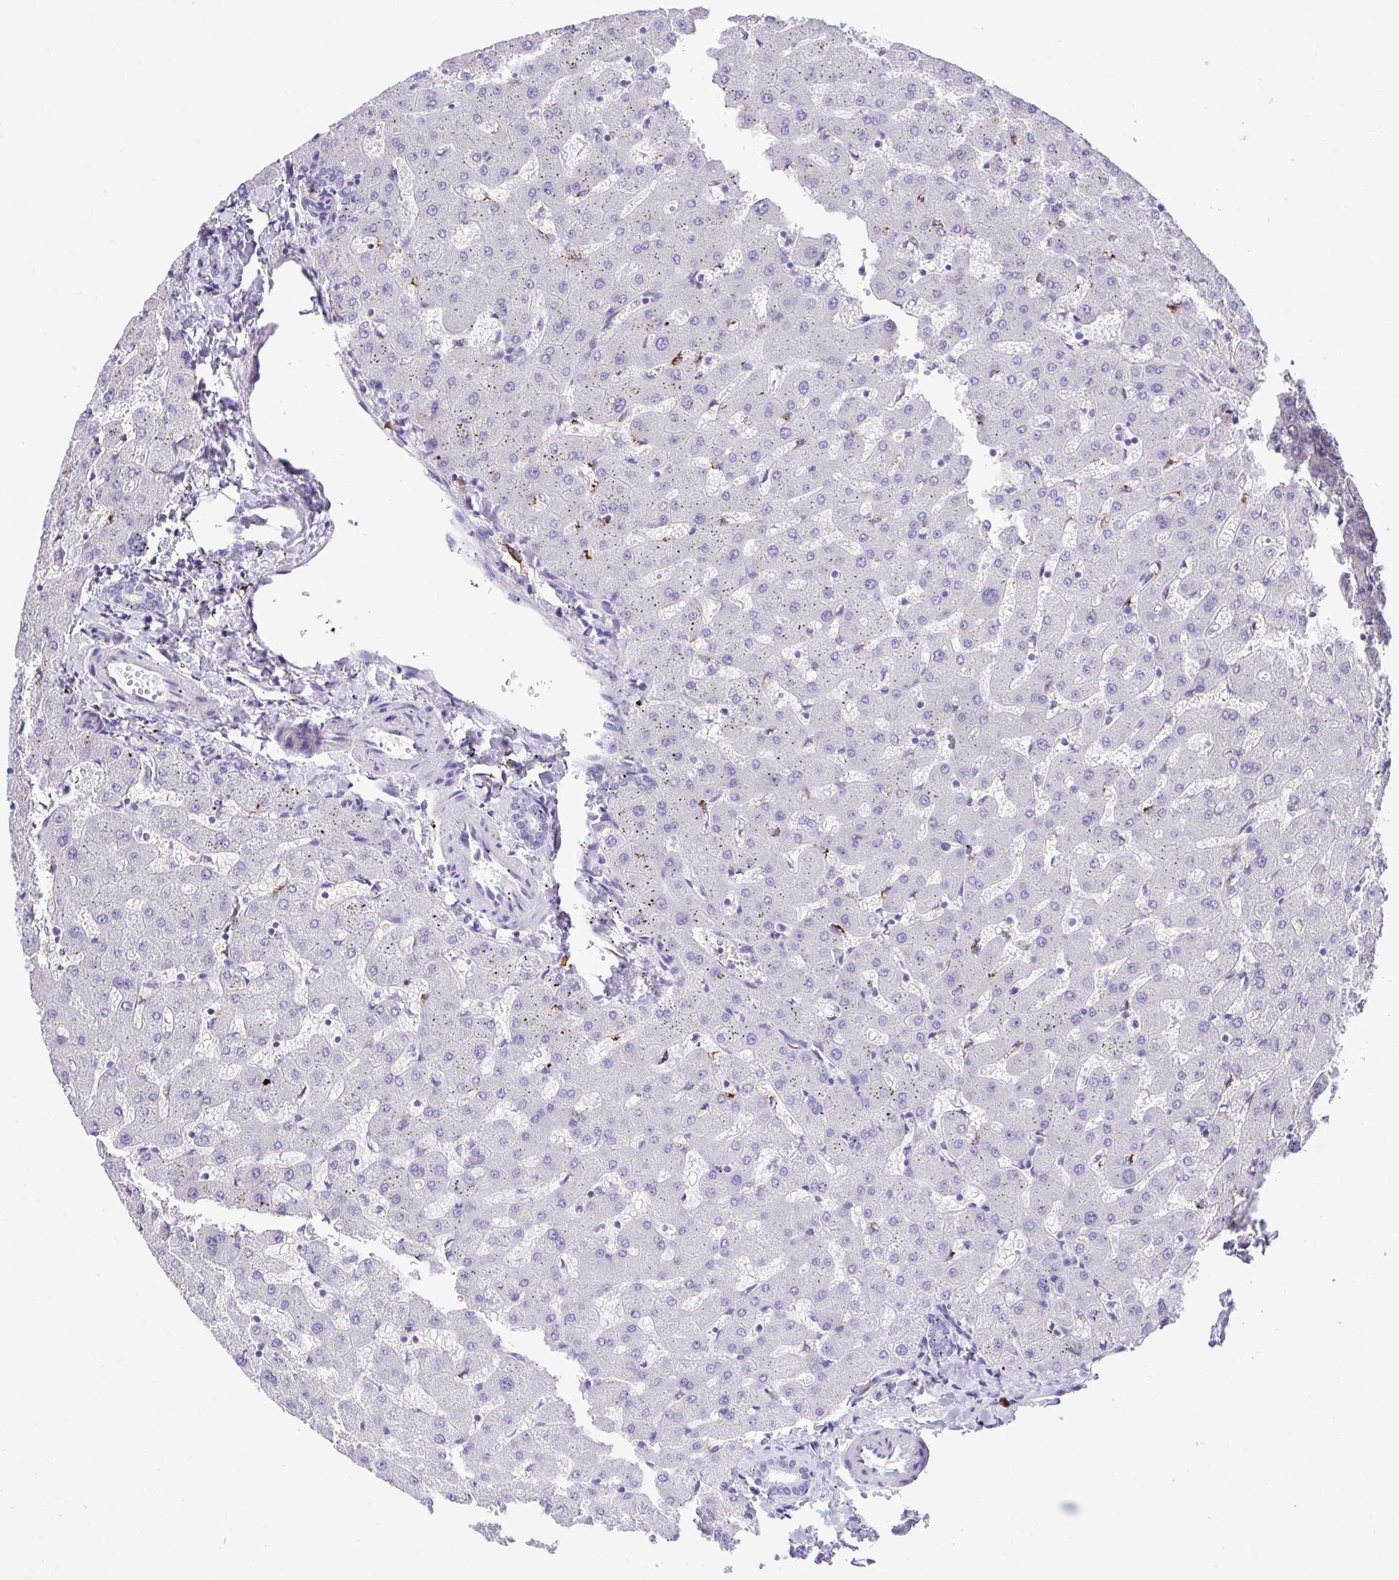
{"staining": {"intensity": "negative", "quantity": "none", "location": "none"}, "tissue": "liver", "cell_type": "Cholangiocytes", "image_type": "normal", "snomed": [{"axis": "morphology", "description": "Normal tissue, NOS"}, {"axis": "topography", "description": "Liver"}], "caption": "Photomicrograph shows no significant protein staining in cholangiocytes of unremarkable liver.", "gene": "HACD4", "patient": {"sex": "female", "age": 63}}